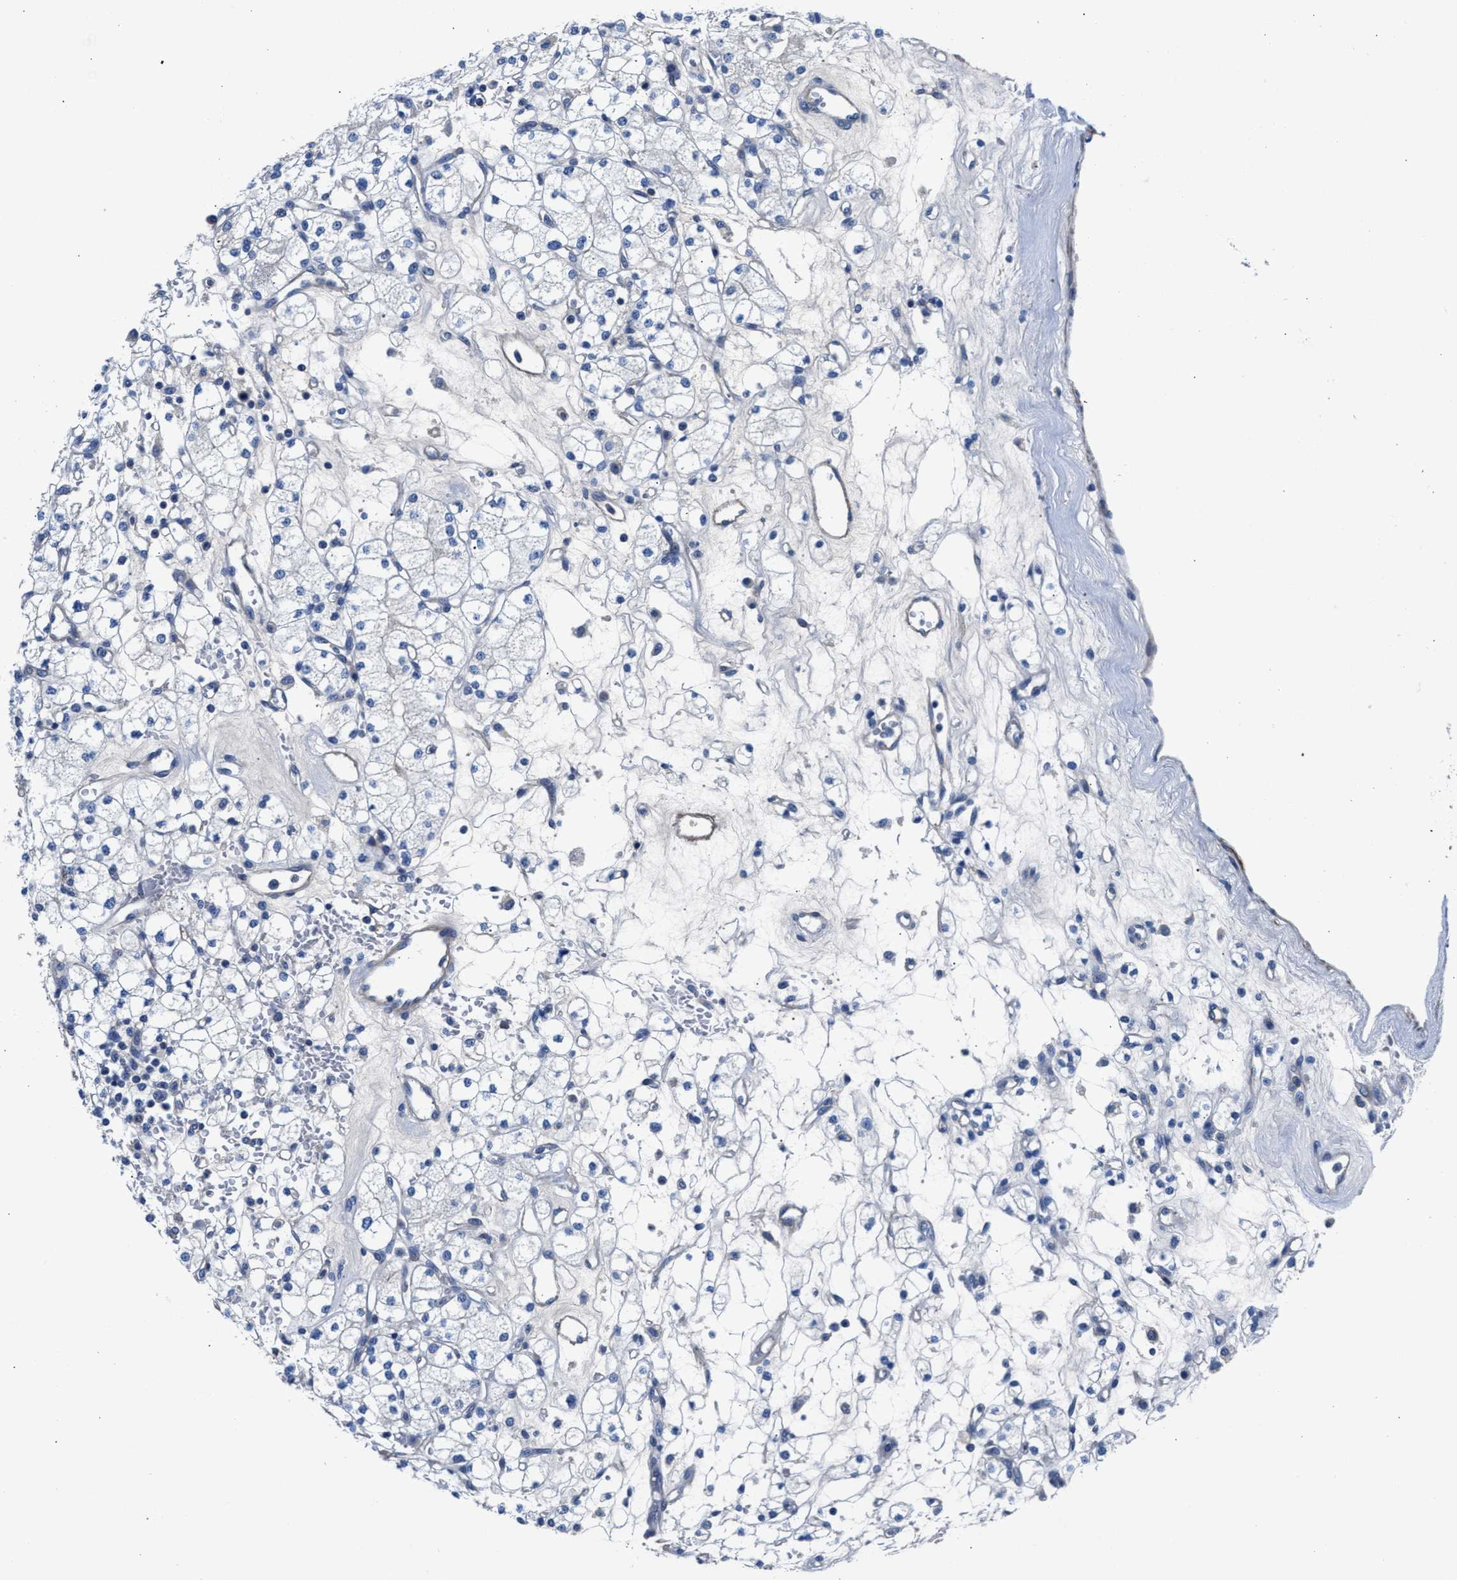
{"staining": {"intensity": "negative", "quantity": "none", "location": "none"}, "tissue": "renal cancer", "cell_type": "Tumor cells", "image_type": "cancer", "snomed": [{"axis": "morphology", "description": "Adenocarcinoma, NOS"}, {"axis": "topography", "description": "Kidney"}], "caption": "IHC of renal cancer displays no positivity in tumor cells.", "gene": "PARG", "patient": {"sex": "male", "age": 77}}